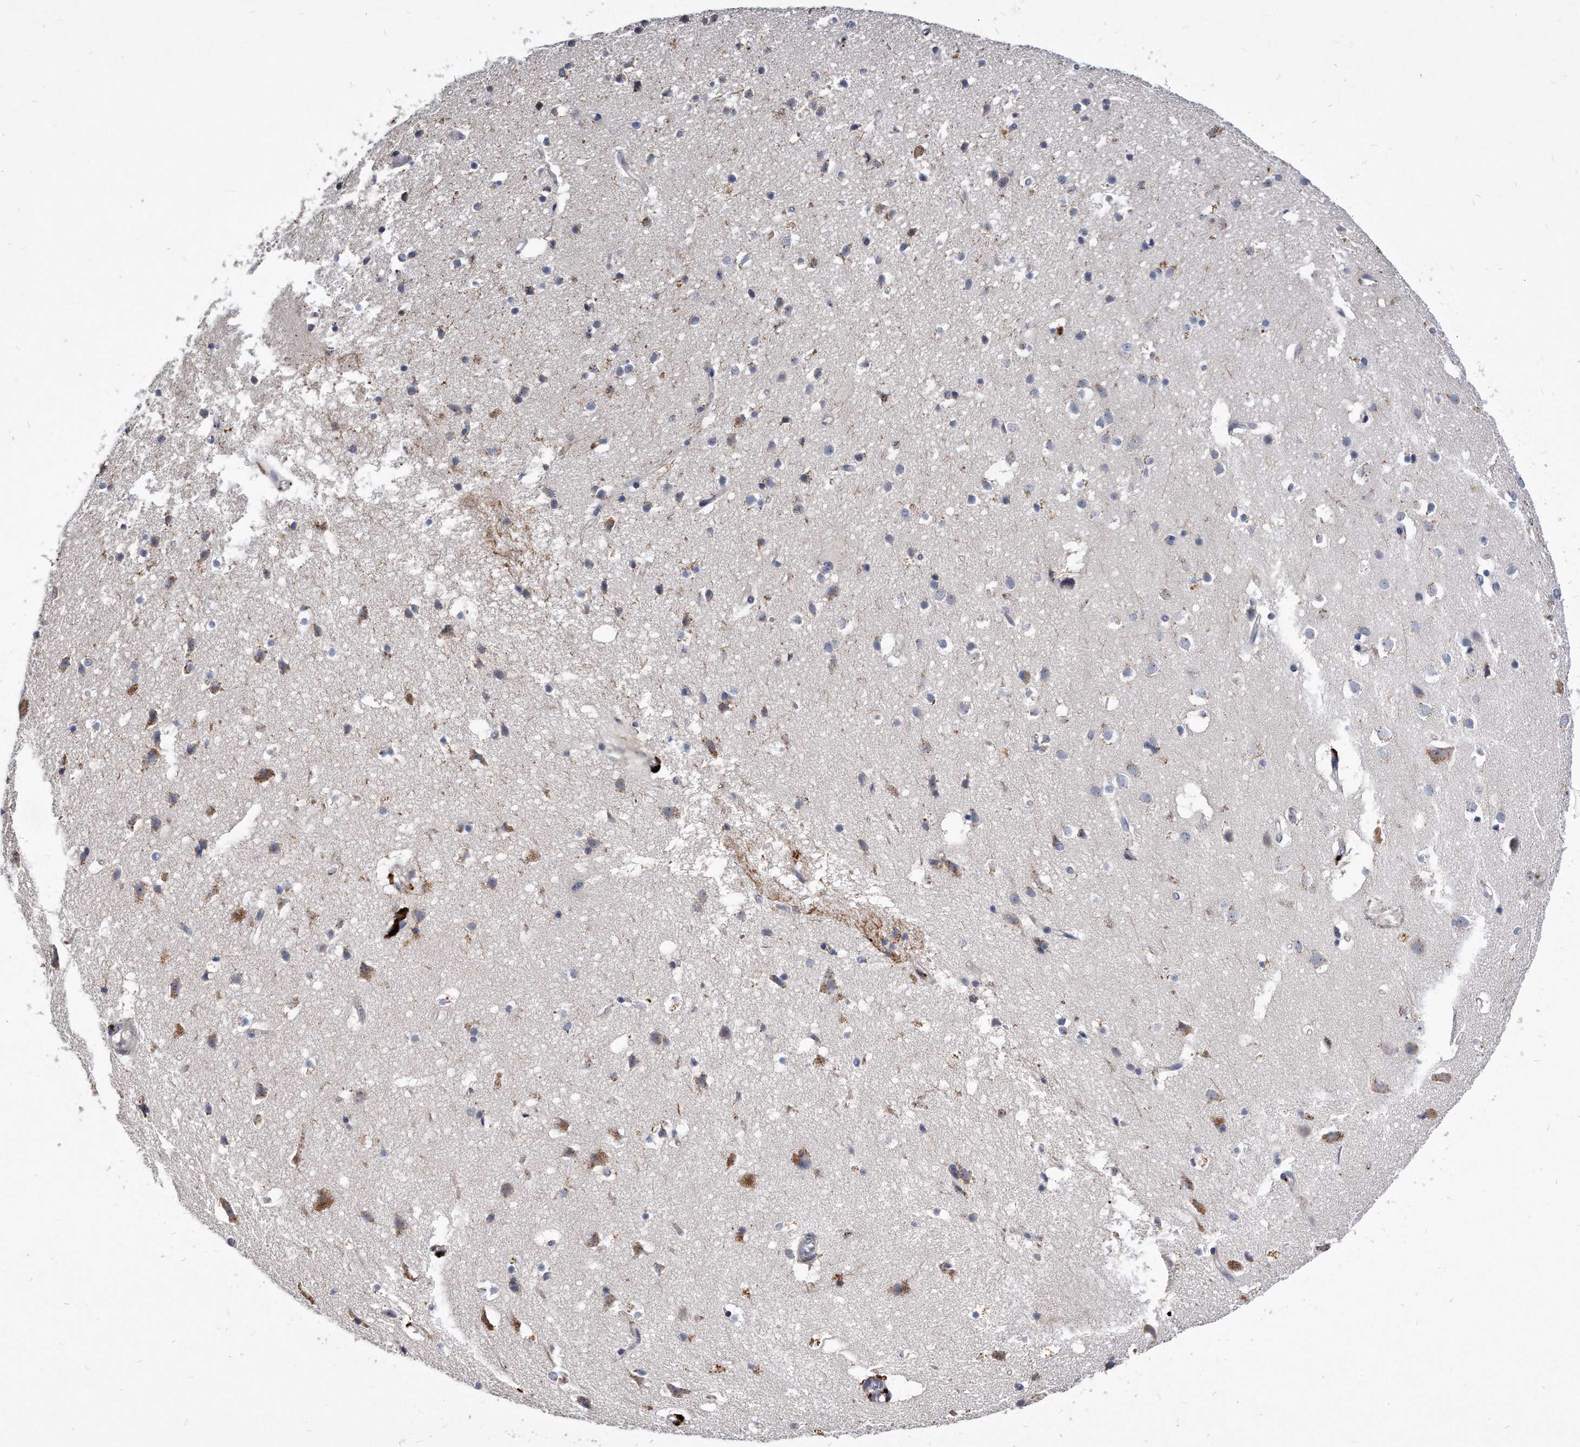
{"staining": {"intensity": "negative", "quantity": "none", "location": "none"}, "tissue": "cerebral cortex", "cell_type": "Endothelial cells", "image_type": "normal", "snomed": [{"axis": "morphology", "description": "Normal tissue, NOS"}, {"axis": "topography", "description": "Cerebral cortex"}], "caption": "High magnification brightfield microscopy of benign cerebral cortex stained with DAB (3,3'-diaminobenzidine) (brown) and counterstained with hematoxylin (blue): endothelial cells show no significant positivity. The staining was performed using DAB (3,3'-diaminobenzidine) to visualize the protein expression in brown, while the nuclei were stained in blue with hematoxylin (Magnification: 20x).", "gene": "MGAT4A", "patient": {"sex": "male", "age": 54}}